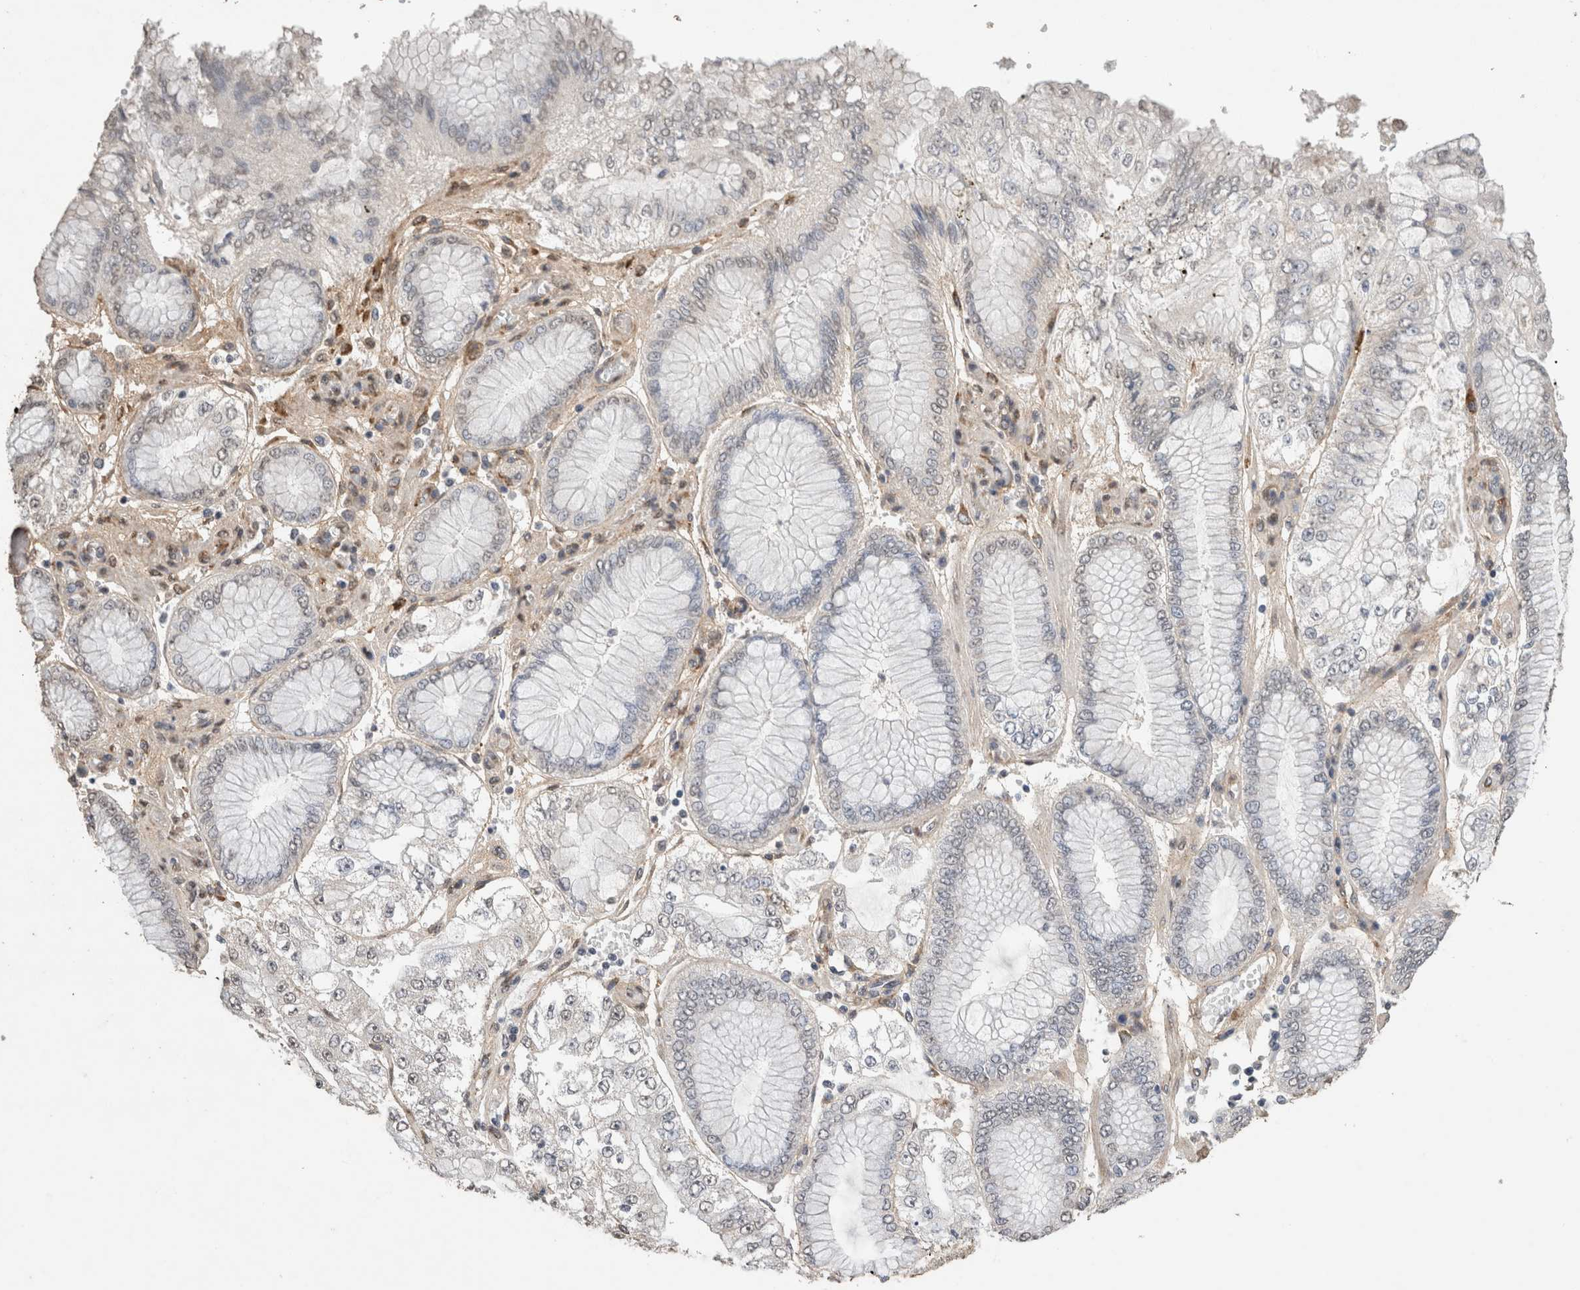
{"staining": {"intensity": "negative", "quantity": "none", "location": "none"}, "tissue": "stomach cancer", "cell_type": "Tumor cells", "image_type": "cancer", "snomed": [{"axis": "morphology", "description": "Adenocarcinoma, NOS"}, {"axis": "topography", "description": "Stomach"}], "caption": "IHC image of neoplastic tissue: stomach cancer (adenocarcinoma) stained with DAB (3,3'-diaminobenzidine) shows no significant protein positivity in tumor cells.", "gene": "C1QTNF5", "patient": {"sex": "male", "age": 76}}